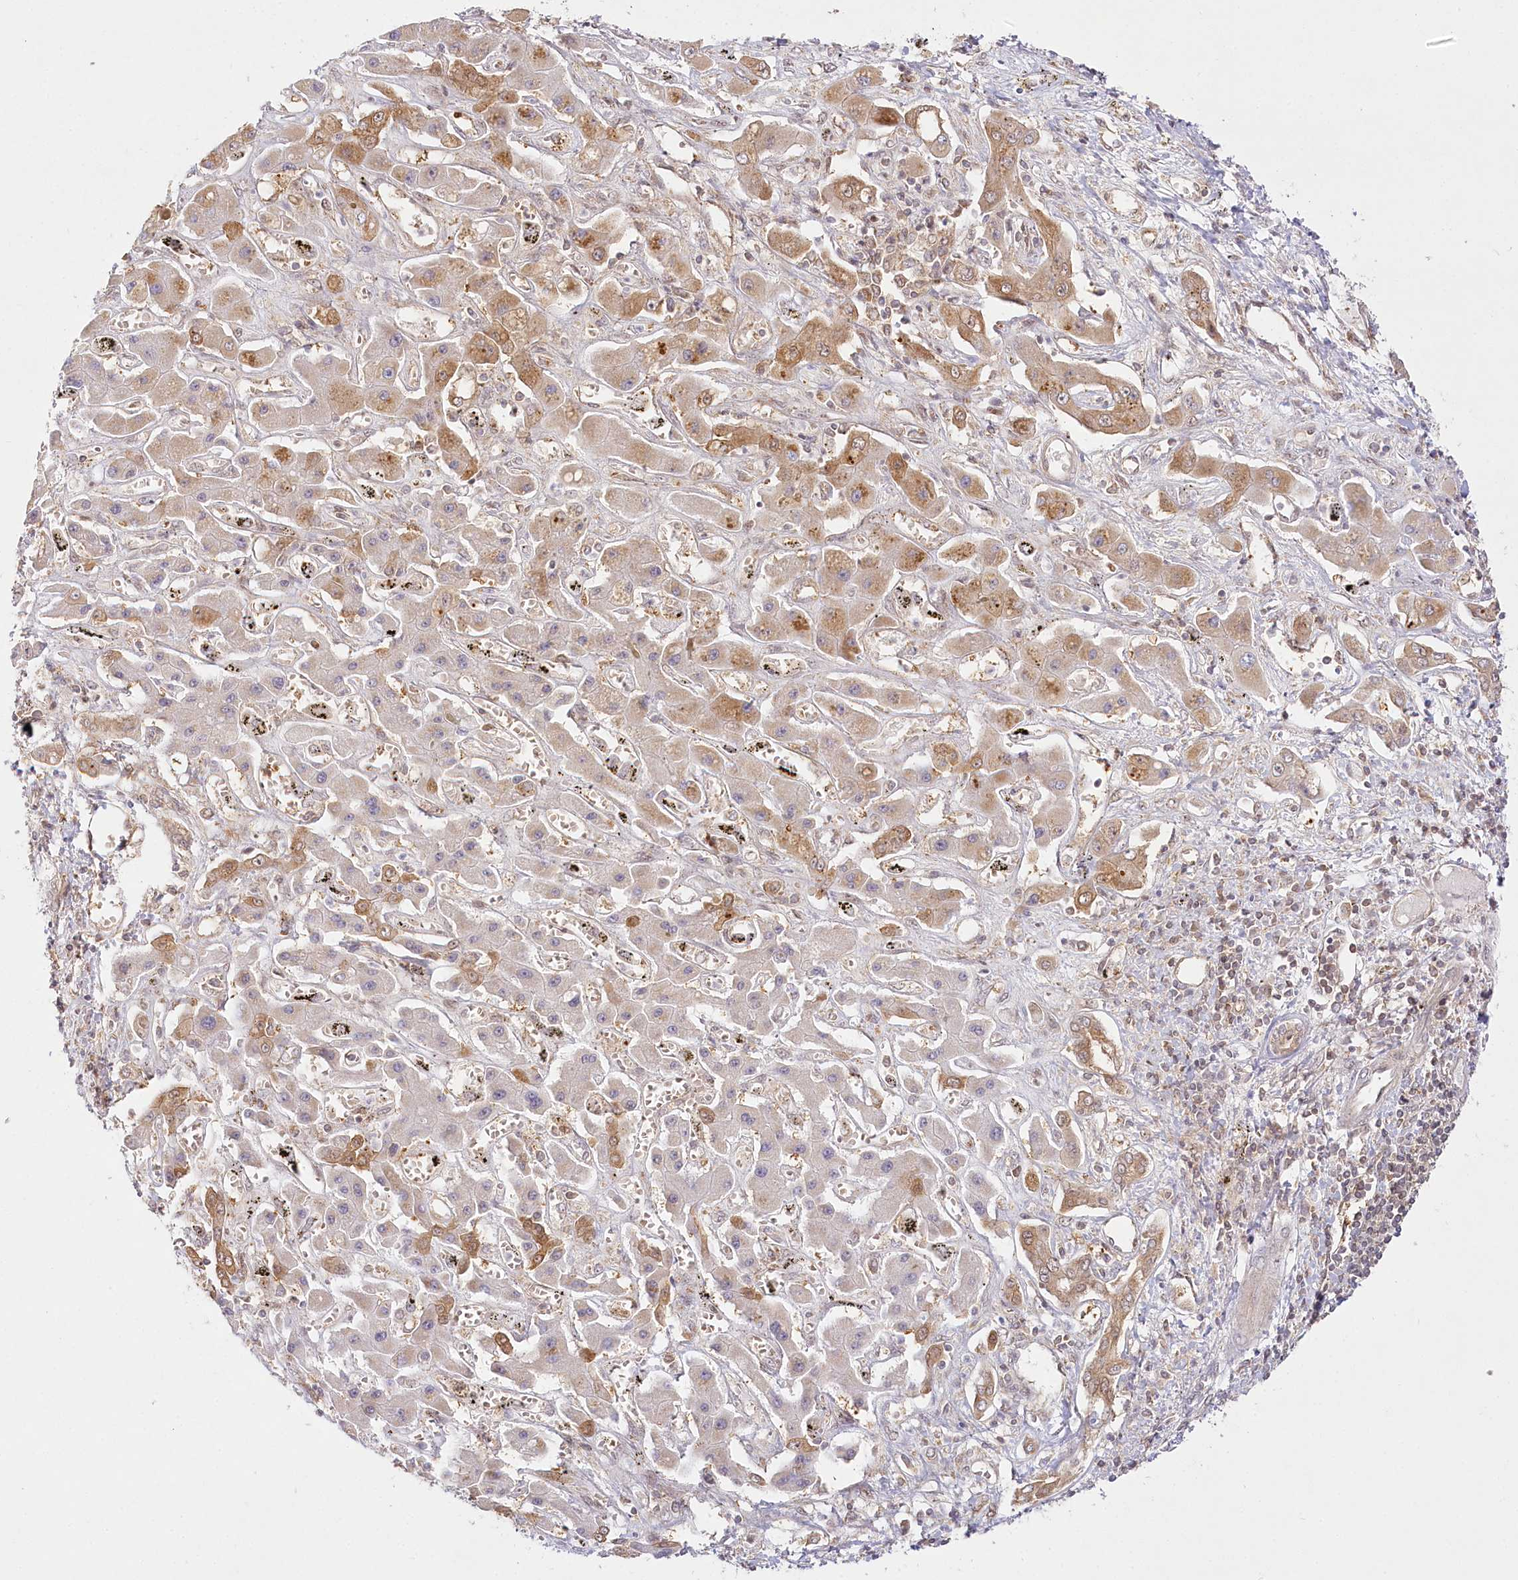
{"staining": {"intensity": "moderate", "quantity": "<25%", "location": "cytoplasmic/membranous"}, "tissue": "liver cancer", "cell_type": "Tumor cells", "image_type": "cancer", "snomed": [{"axis": "morphology", "description": "Cholangiocarcinoma"}, {"axis": "topography", "description": "Liver"}], "caption": "Protein staining by immunohistochemistry reveals moderate cytoplasmic/membranous expression in approximately <25% of tumor cells in cholangiocarcinoma (liver).", "gene": "INPP4B", "patient": {"sex": "male", "age": 67}}